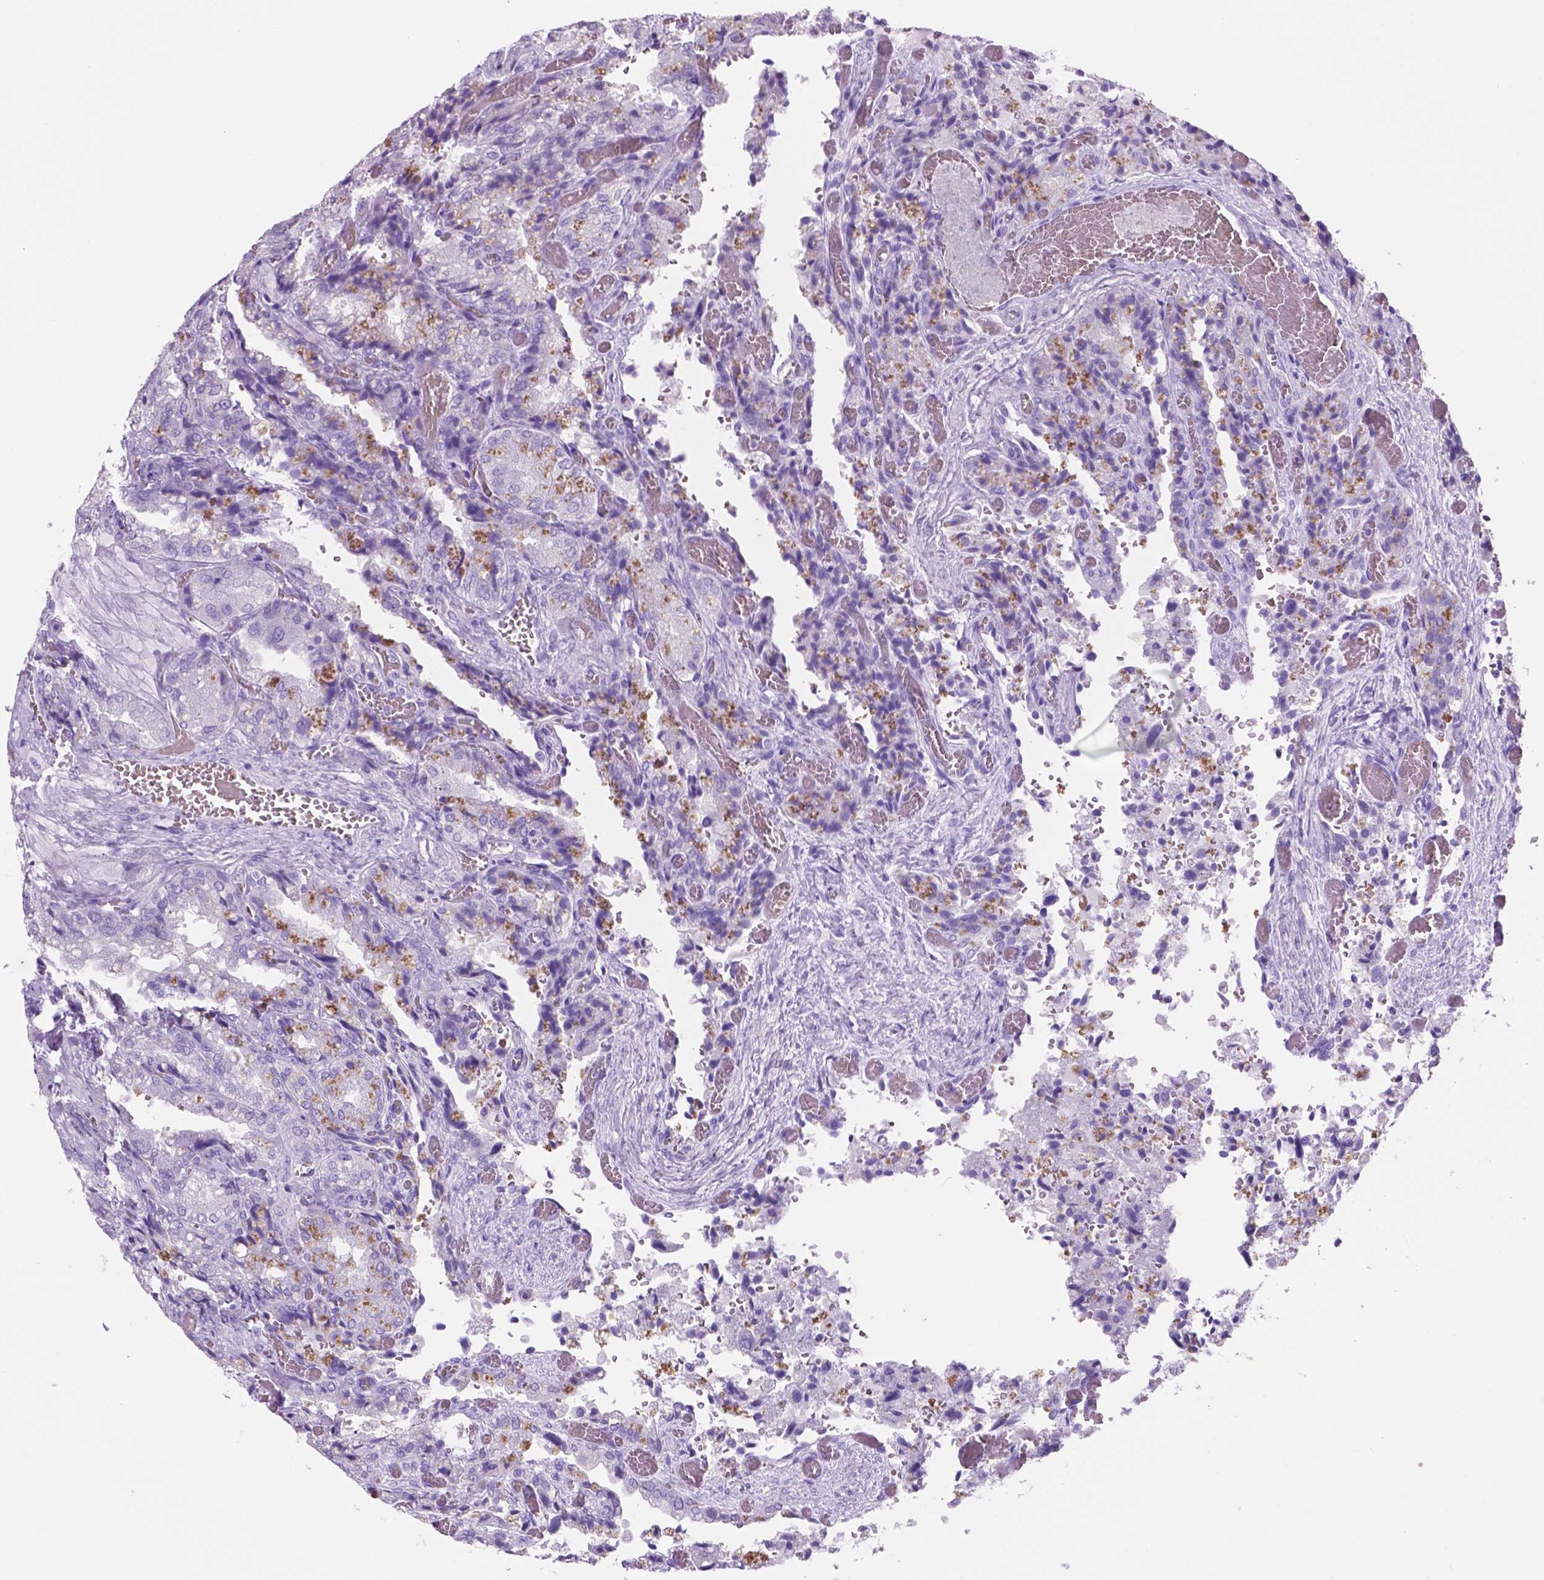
{"staining": {"intensity": "negative", "quantity": "none", "location": "none"}, "tissue": "seminal vesicle", "cell_type": "Glandular cells", "image_type": "normal", "snomed": [{"axis": "morphology", "description": "Normal tissue, NOS"}, {"axis": "topography", "description": "Seminal veicle"}], "caption": "High magnification brightfield microscopy of benign seminal vesicle stained with DAB (brown) and counterstained with hematoxylin (blue): glandular cells show no significant staining.", "gene": "GRIN2B", "patient": {"sex": "male", "age": 57}}